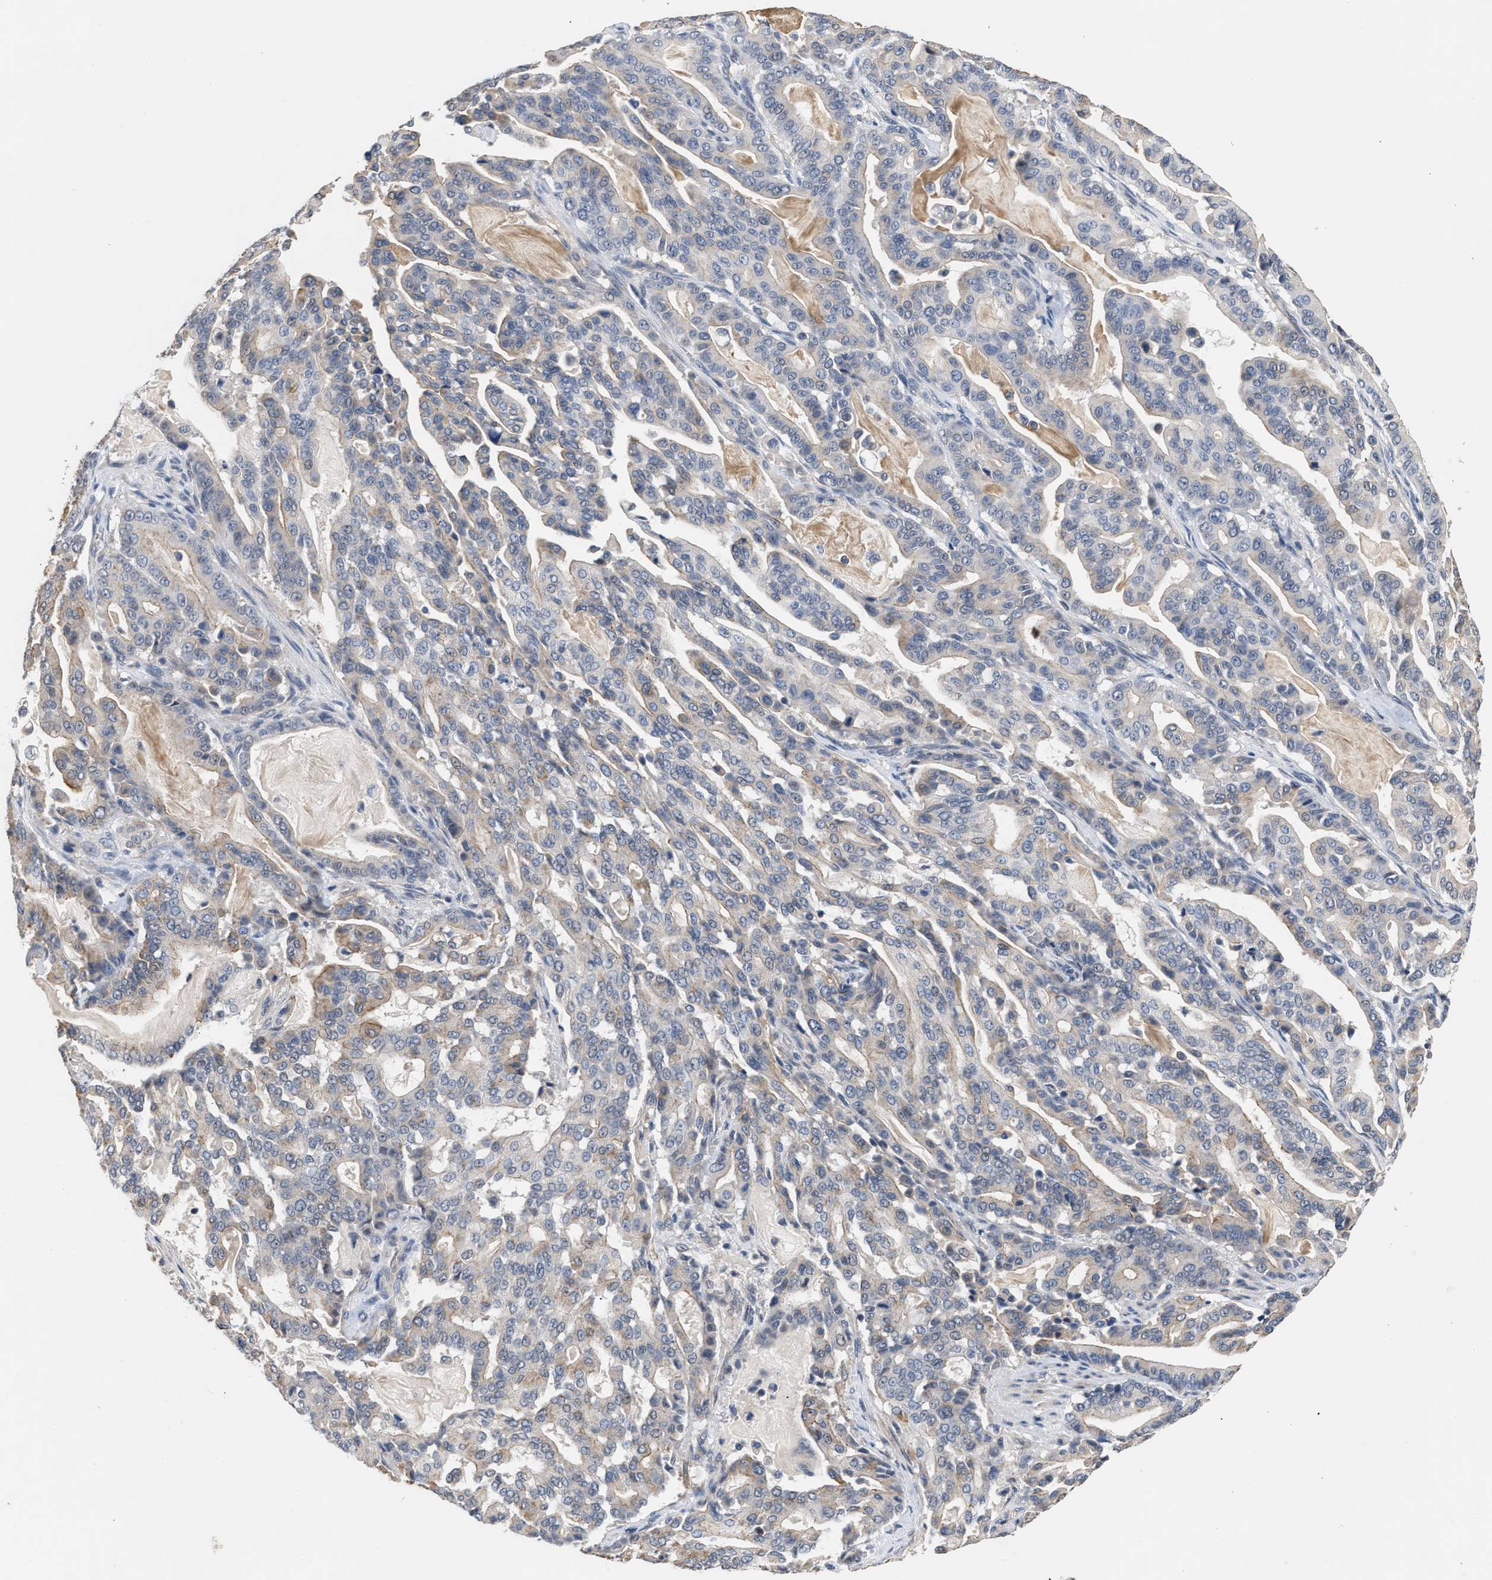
{"staining": {"intensity": "weak", "quantity": "<25%", "location": "cytoplasmic/membranous"}, "tissue": "pancreatic cancer", "cell_type": "Tumor cells", "image_type": "cancer", "snomed": [{"axis": "morphology", "description": "Adenocarcinoma, NOS"}, {"axis": "topography", "description": "Pancreas"}], "caption": "Pancreatic cancer (adenocarcinoma) was stained to show a protein in brown. There is no significant staining in tumor cells. Nuclei are stained in blue.", "gene": "CSF3R", "patient": {"sex": "male", "age": 63}}